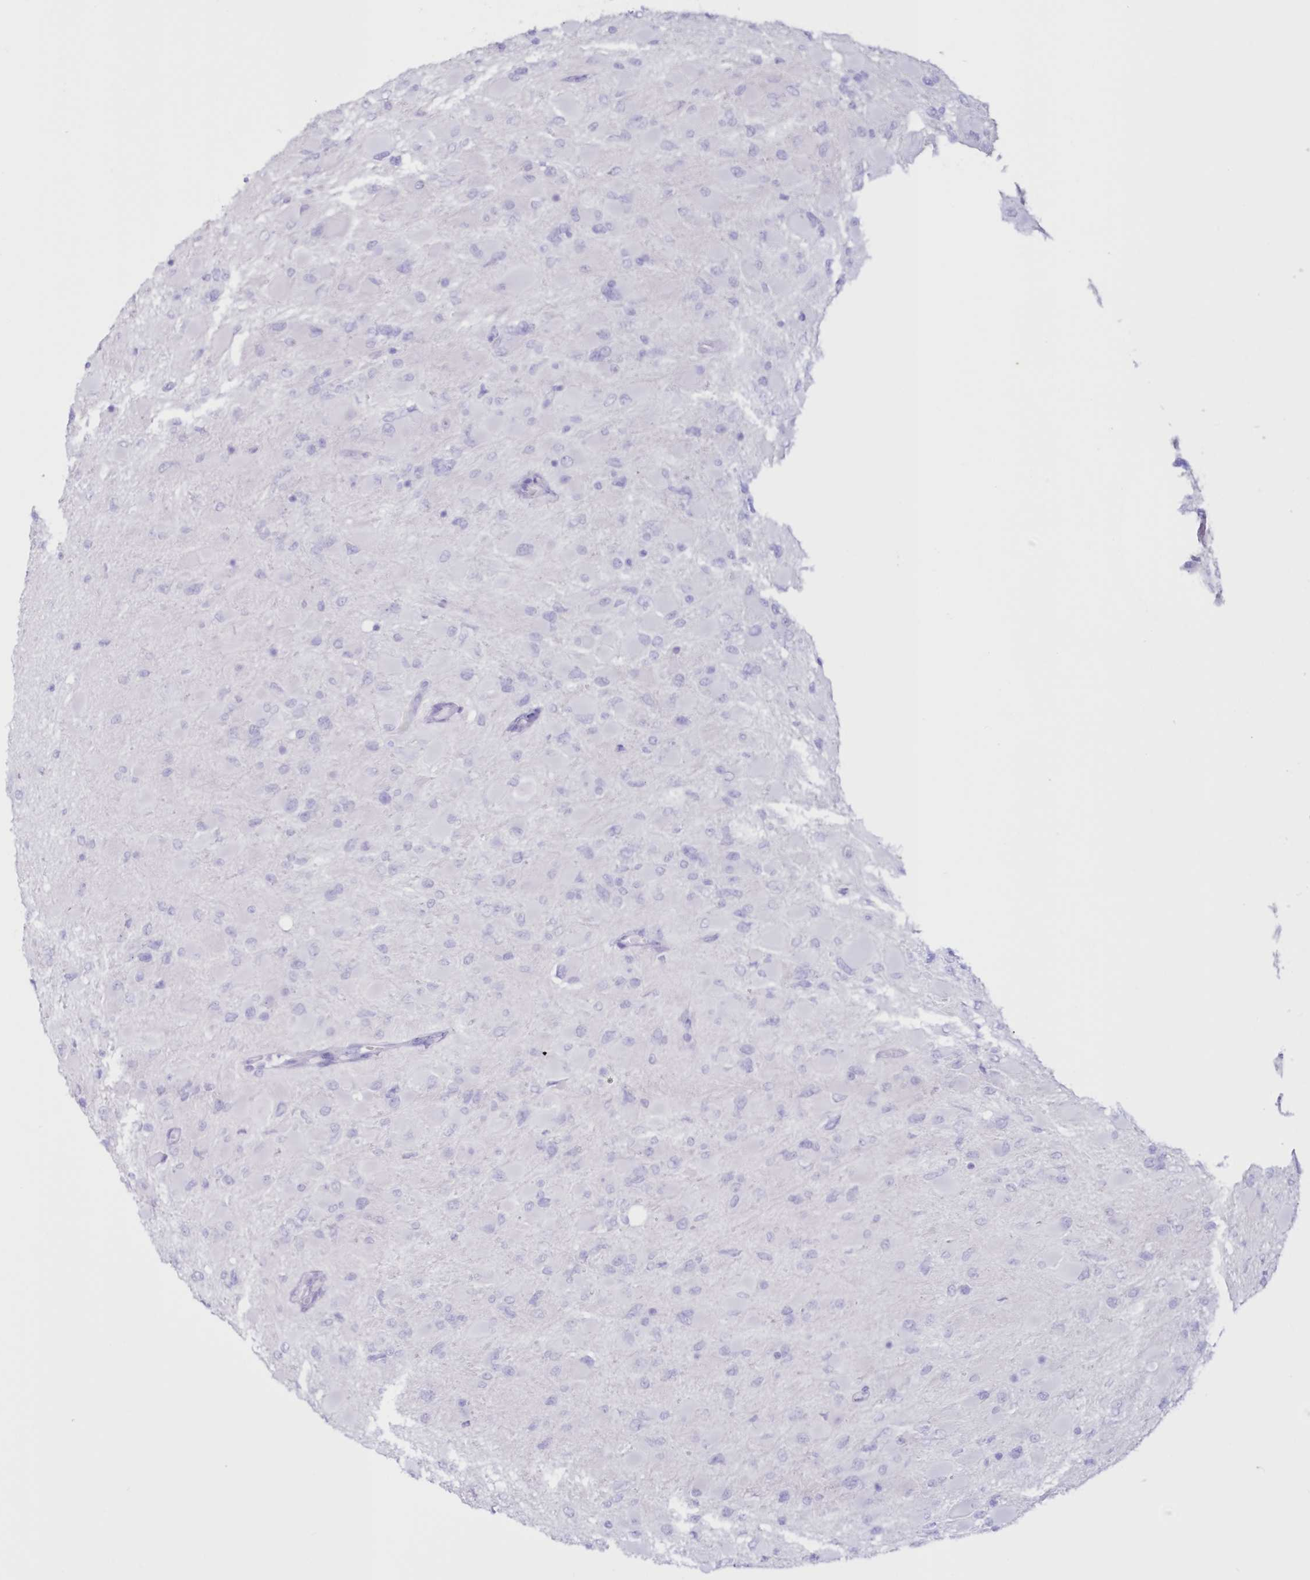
{"staining": {"intensity": "negative", "quantity": "none", "location": "none"}, "tissue": "glioma", "cell_type": "Tumor cells", "image_type": "cancer", "snomed": [{"axis": "morphology", "description": "Glioma, malignant, High grade"}, {"axis": "topography", "description": "Cerebral cortex"}], "caption": "The photomicrograph shows no significant expression in tumor cells of malignant high-grade glioma. The staining was performed using DAB (3,3'-diaminobenzidine) to visualize the protein expression in brown, while the nuclei were stained in blue with hematoxylin (Magnification: 20x).", "gene": "CYP3A4", "patient": {"sex": "female", "age": 36}}